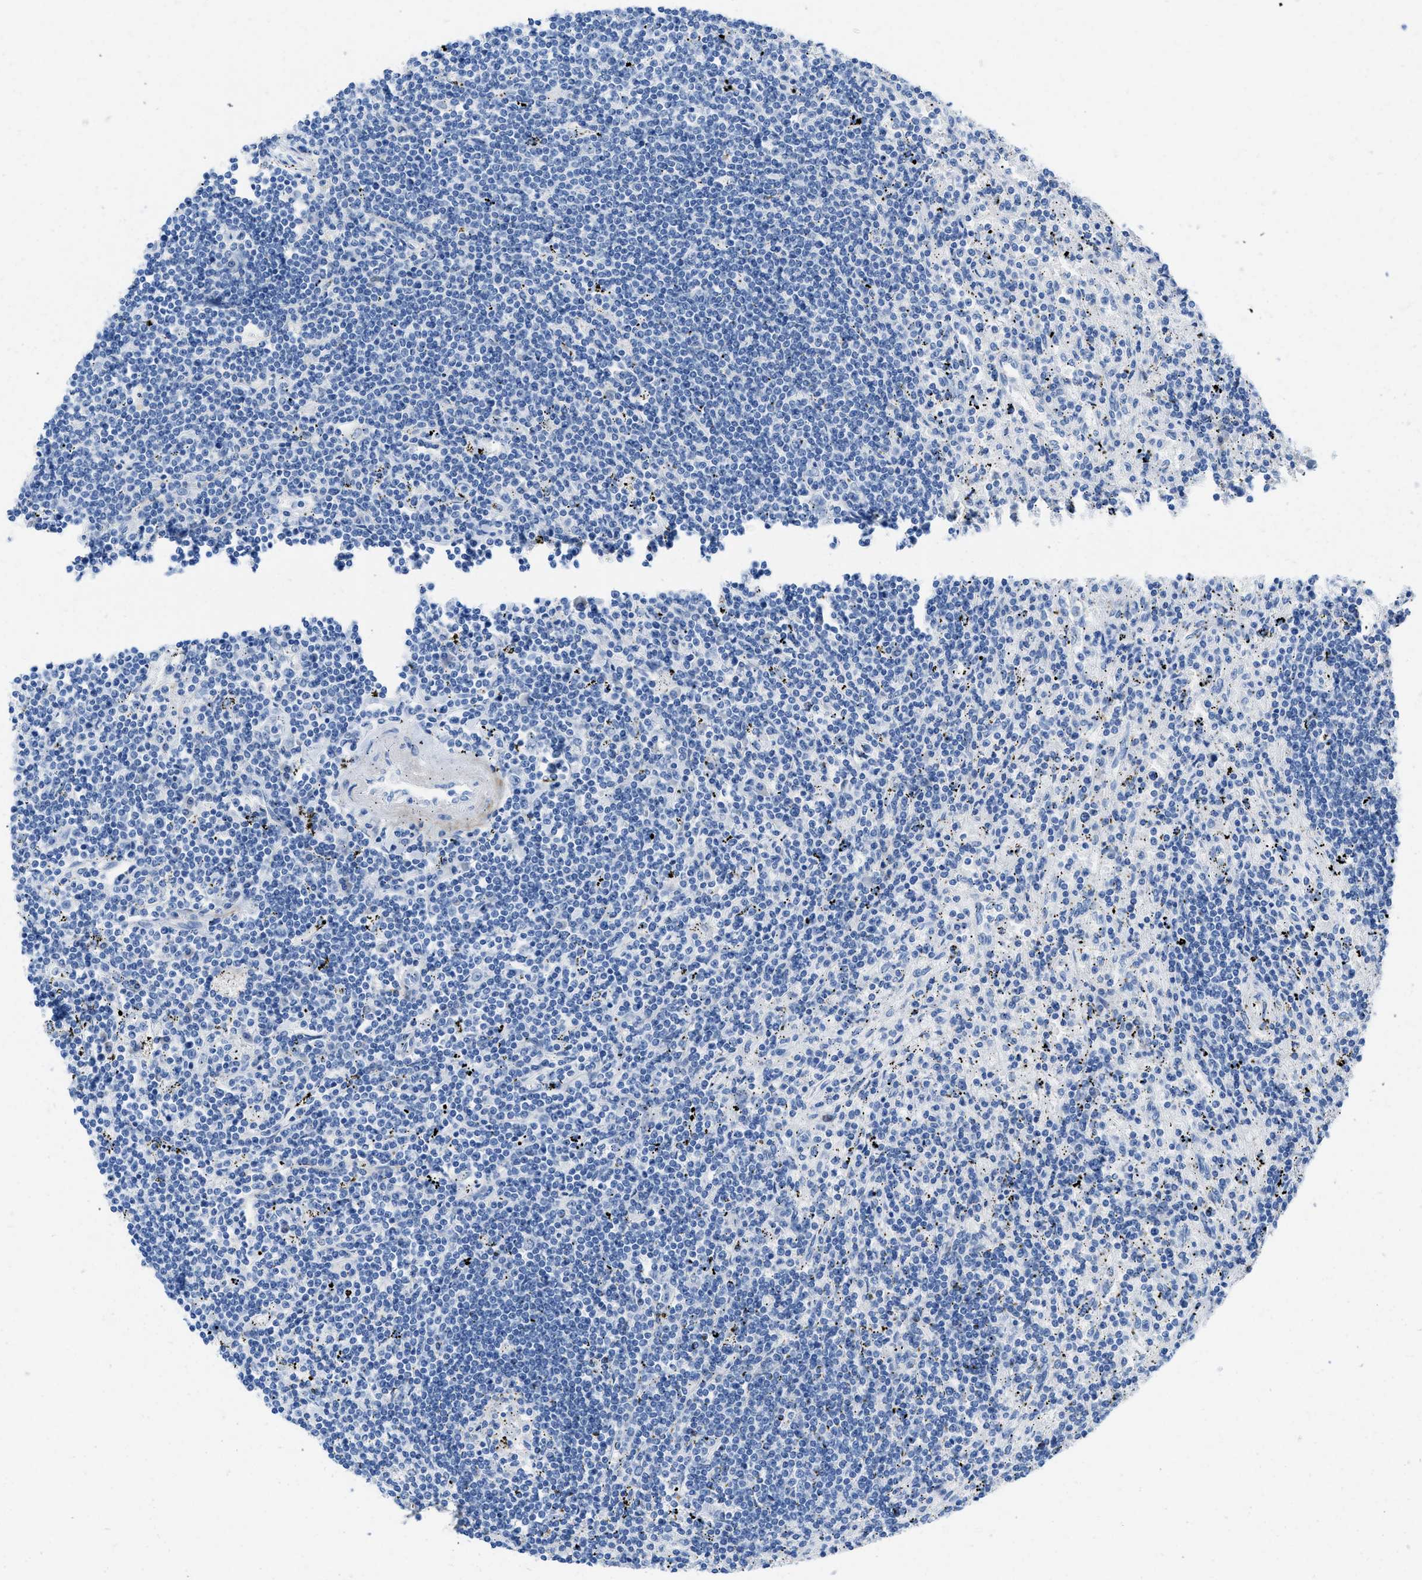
{"staining": {"intensity": "negative", "quantity": "none", "location": "none"}, "tissue": "lymphoma", "cell_type": "Tumor cells", "image_type": "cancer", "snomed": [{"axis": "morphology", "description": "Malignant lymphoma, non-Hodgkin's type, Low grade"}, {"axis": "topography", "description": "Spleen"}], "caption": "Immunohistochemical staining of lymphoma displays no significant positivity in tumor cells.", "gene": "COL3A1", "patient": {"sex": "male", "age": 76}}